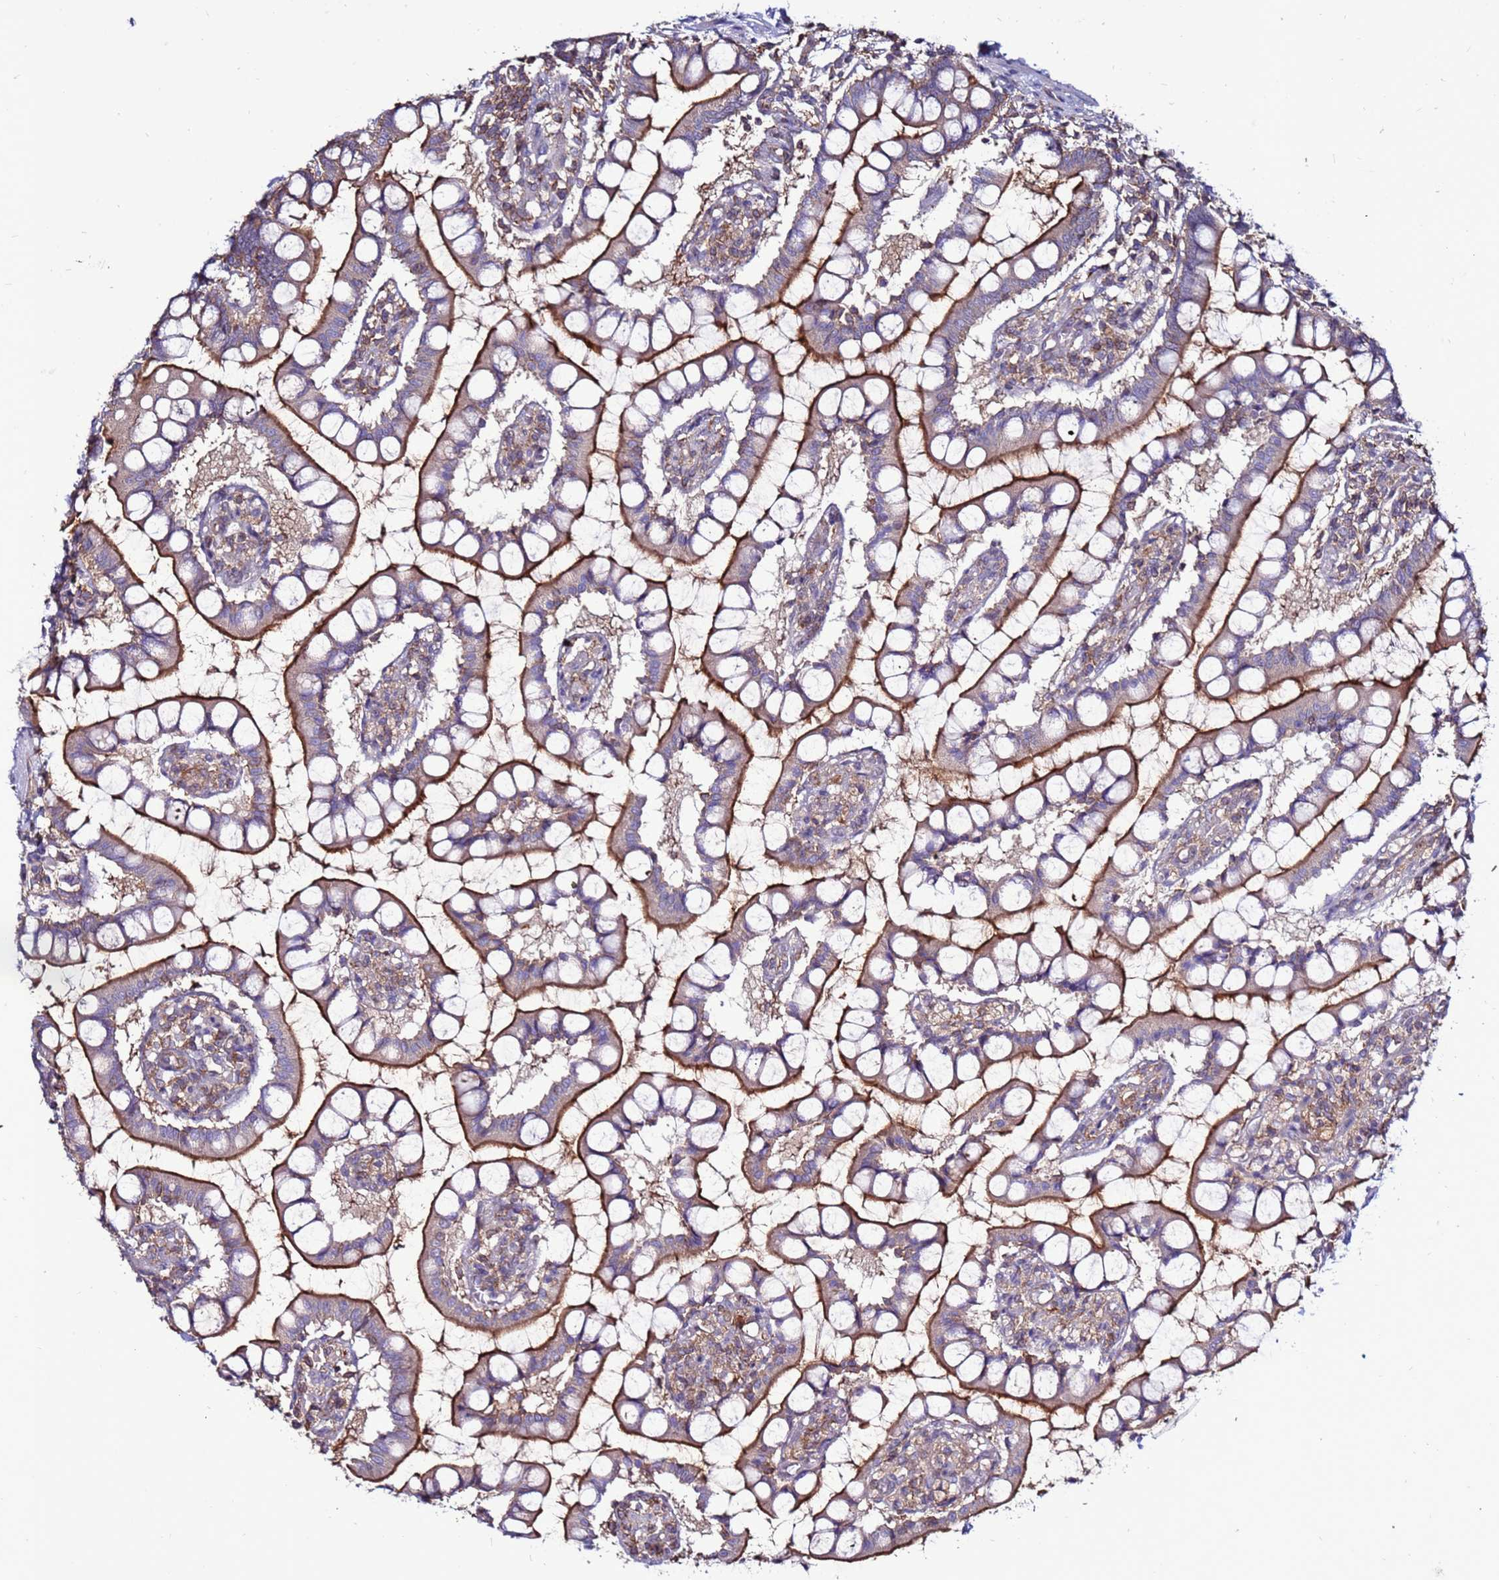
{"staining": {"intensity": "strong", "quantity": "25%-75%", "location": "cytoplasmic/membranous"}, "tissue": "small intestine", "cell_type": "Glandular cells", "image_type": "normal", "snomed": [{"axis": "morphology", "description": "Normal tissue, NOS"}, {"axis": "topography", "description": "Small intestine"}], "caption": "A brown stain labels strong cytoplasmic/membranous expression of a protein in glandular cells of benign human small intestine. The staining was performed using DAB, with brown indicating positive protein expression. Nuclei are stained blue with hematoxylin.", "gene": "NRN1L", "patient": {"sex": "male", "age": 52}}